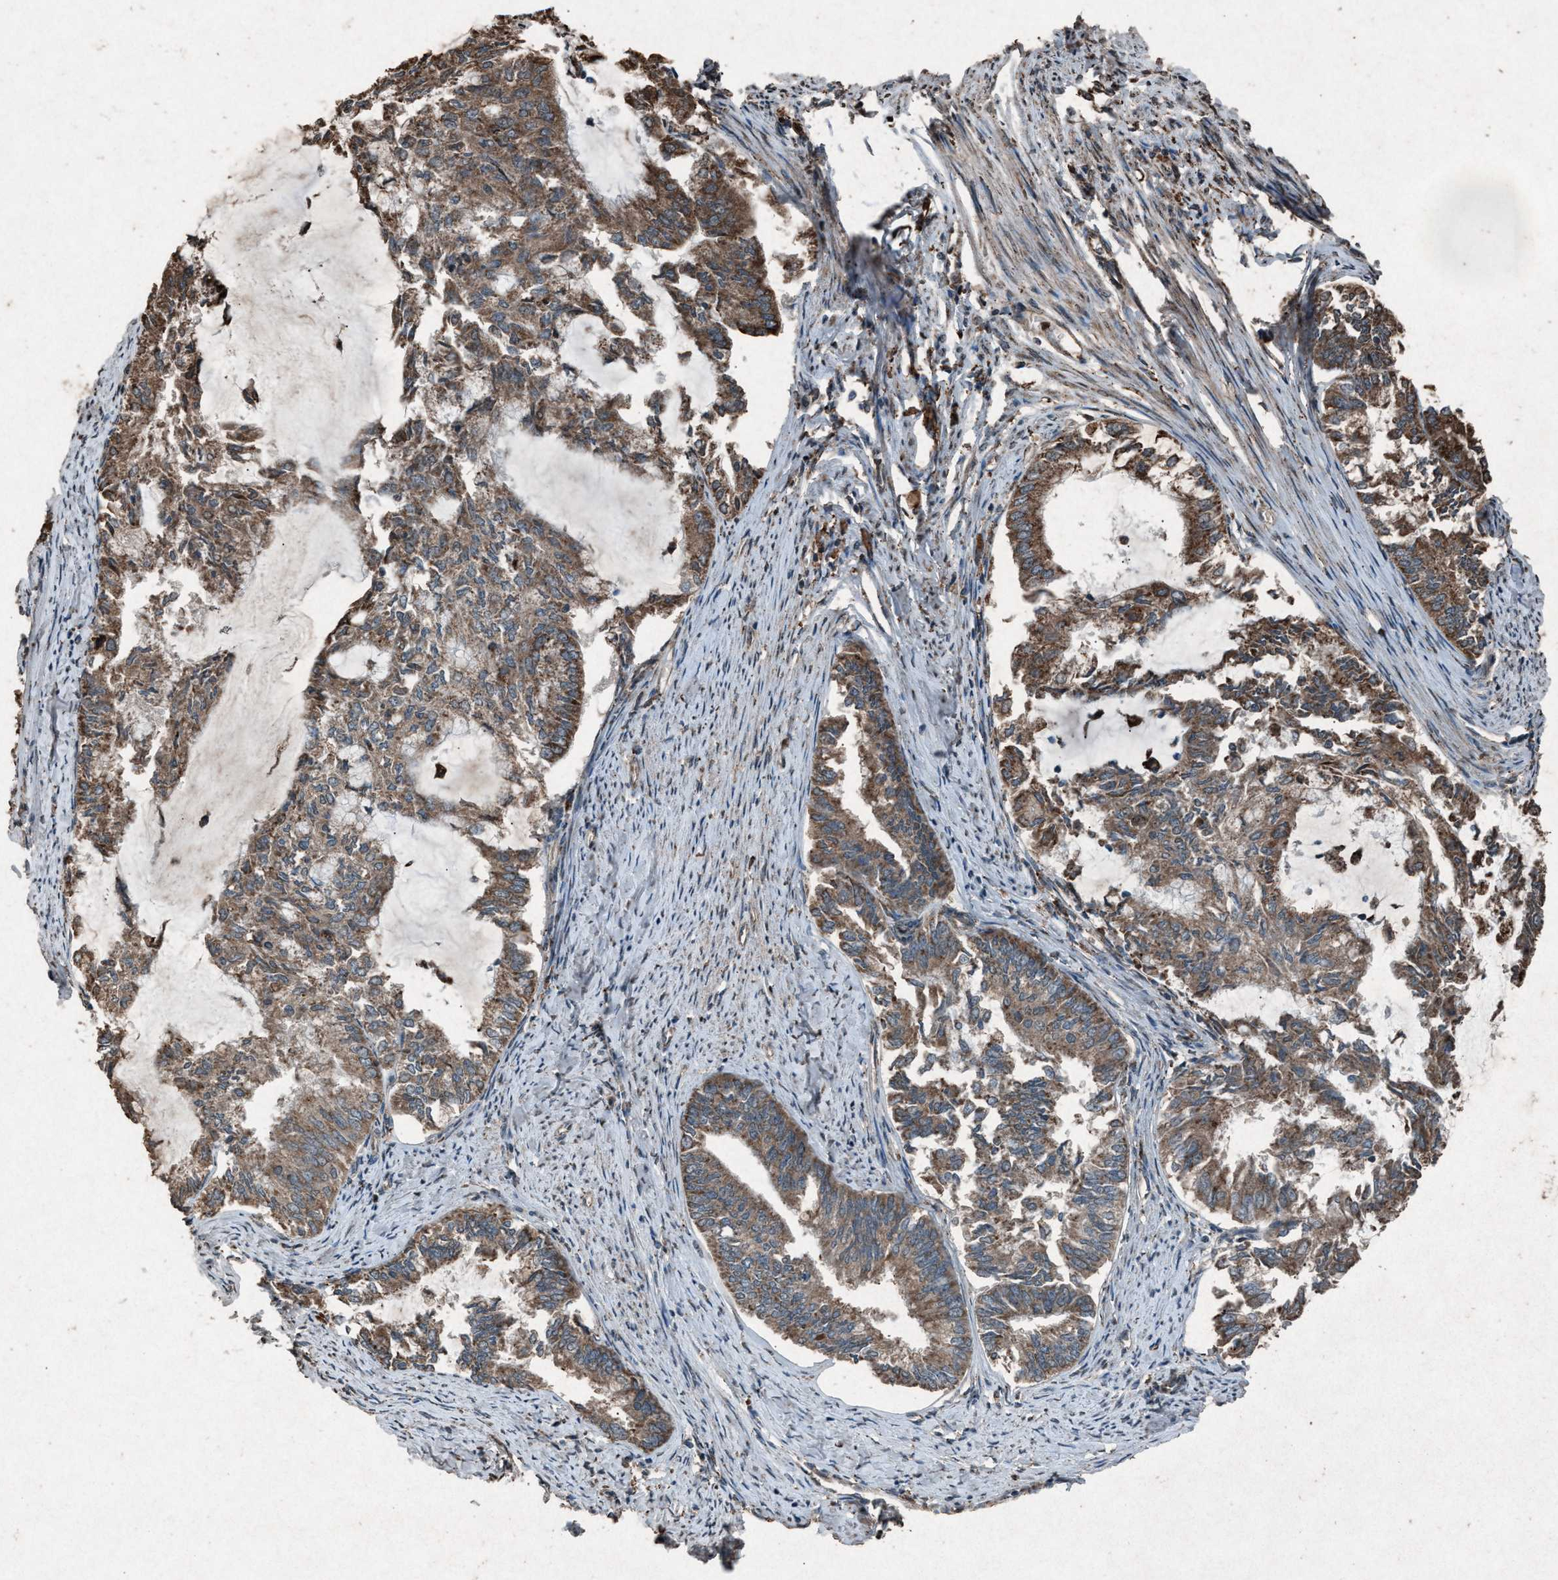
{"staining": {"intensity": "moderate", "quantity": ">75%", "location": "cytoplasmic/membranous"}, "tissue": "endometrial cancer", "cell_type": "Tumor cells", "image_type": "cancer", "snomed": [{"axis": "morphology", "description": "Adenocarcinoma, NOS"}, {"axis": "topography", "description": "Endometrium"}], "caption": "High-power microscopy captured an immunohistochemistry micrograph of adenocarcinoma (endometrial), revealing moderate cytoplasmic/membranous positivity in about >75% of tumor cells.", "gene": "CALR", "patient": {"sex": "female", "age": 86}}